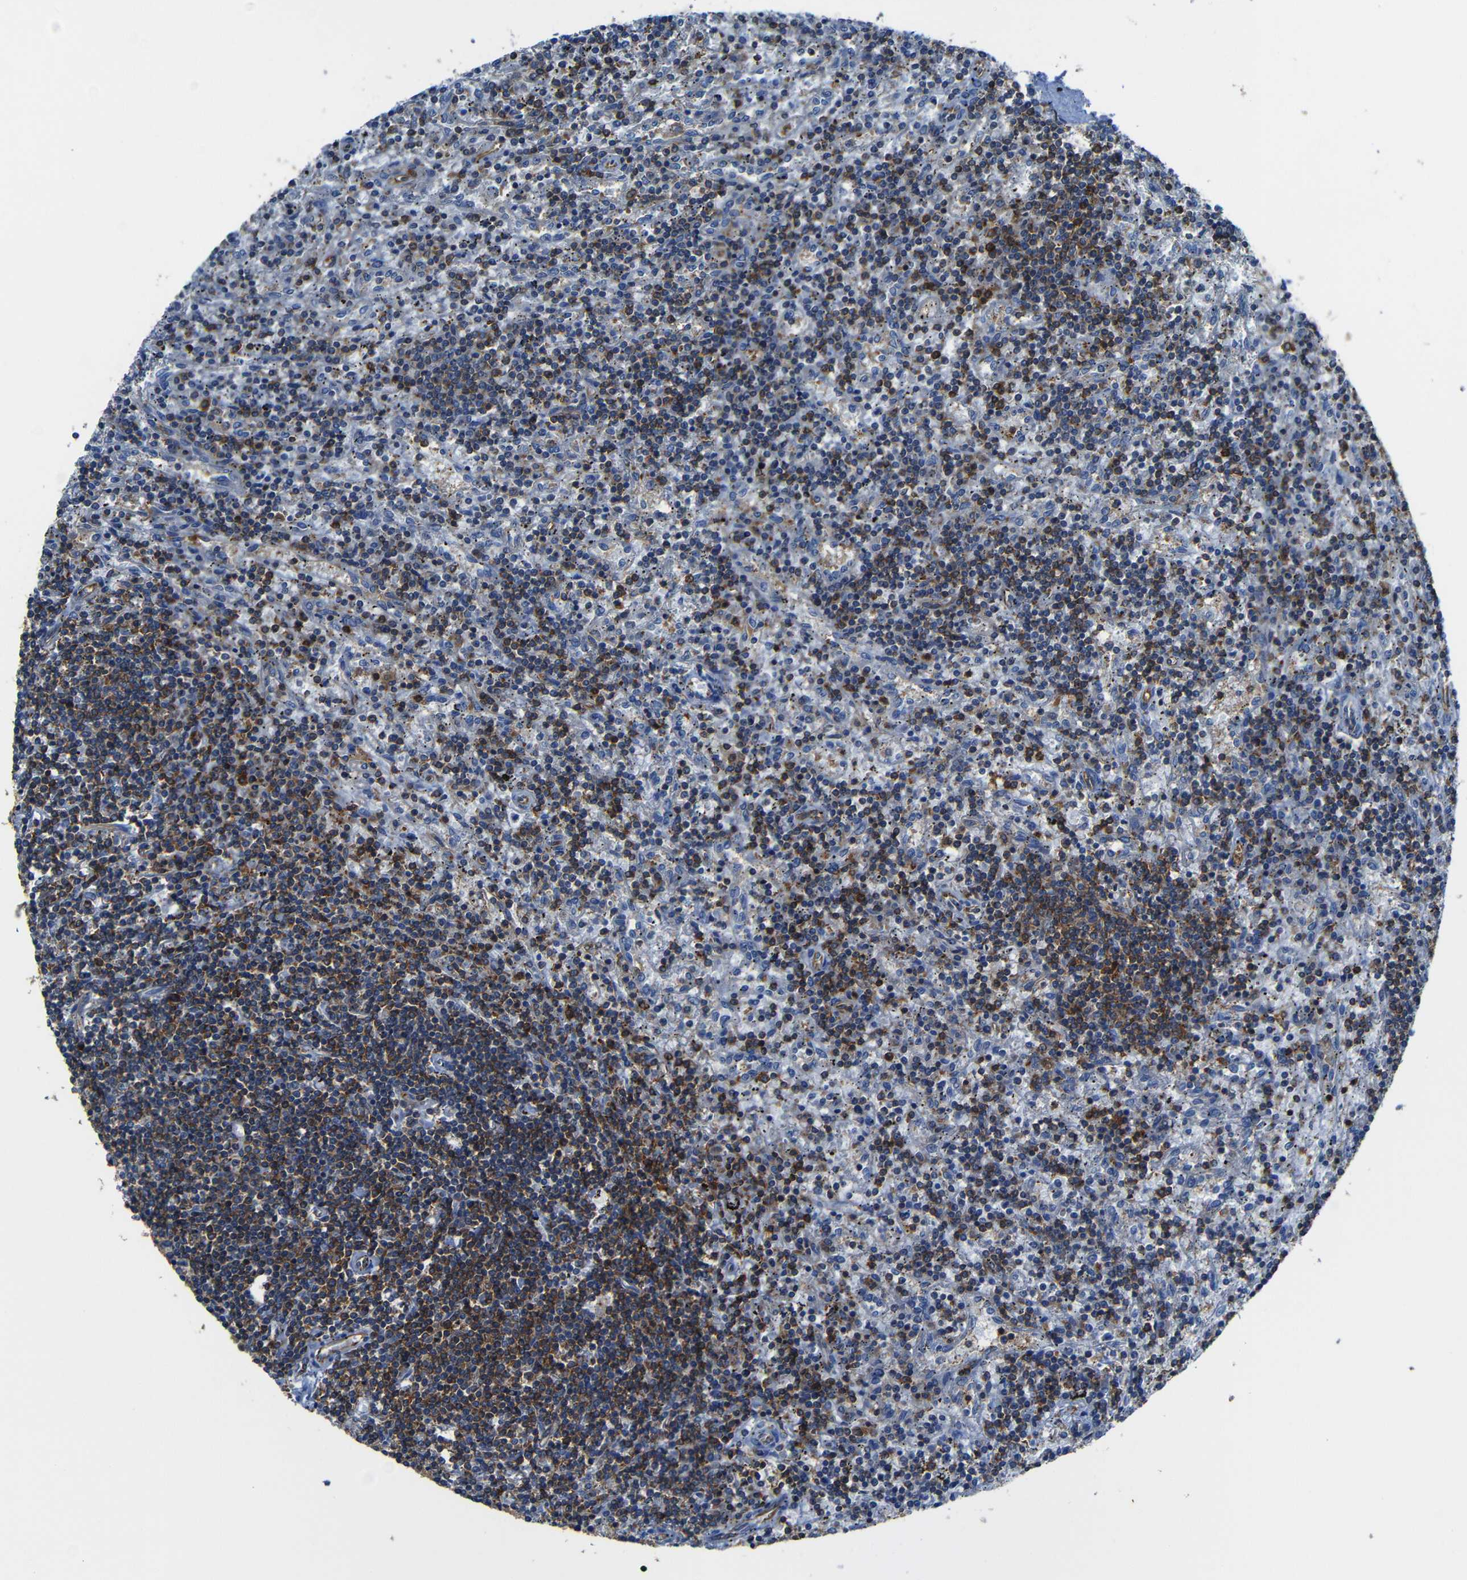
{"staining": {"intensity": "moderate", "quantity": ">75%", "location": "cytoplasmic/membranous"}, "tissue": "lymphoma", "cell_type": "Tumor cells", "image_type": "cancer", "snomed": [{"axis": "morphology", "description": "Malignant lymphoma, non-Hodgkin's type, Low grade"}, {"axis": "topography", "description": "Spleen"}], "caption": "High-magnification brightfield microscopy of lymphoma stained with DAB (3,3'-diaminobenzidine) (brown) and counterstained with hematoxylin (blue). tumor cells exhibit moderate cytoplasmic/membranous staining is present in about>75% of cells.", "gene": "ARHGEF1", "patient": {"sex": "male", "age": 76}}